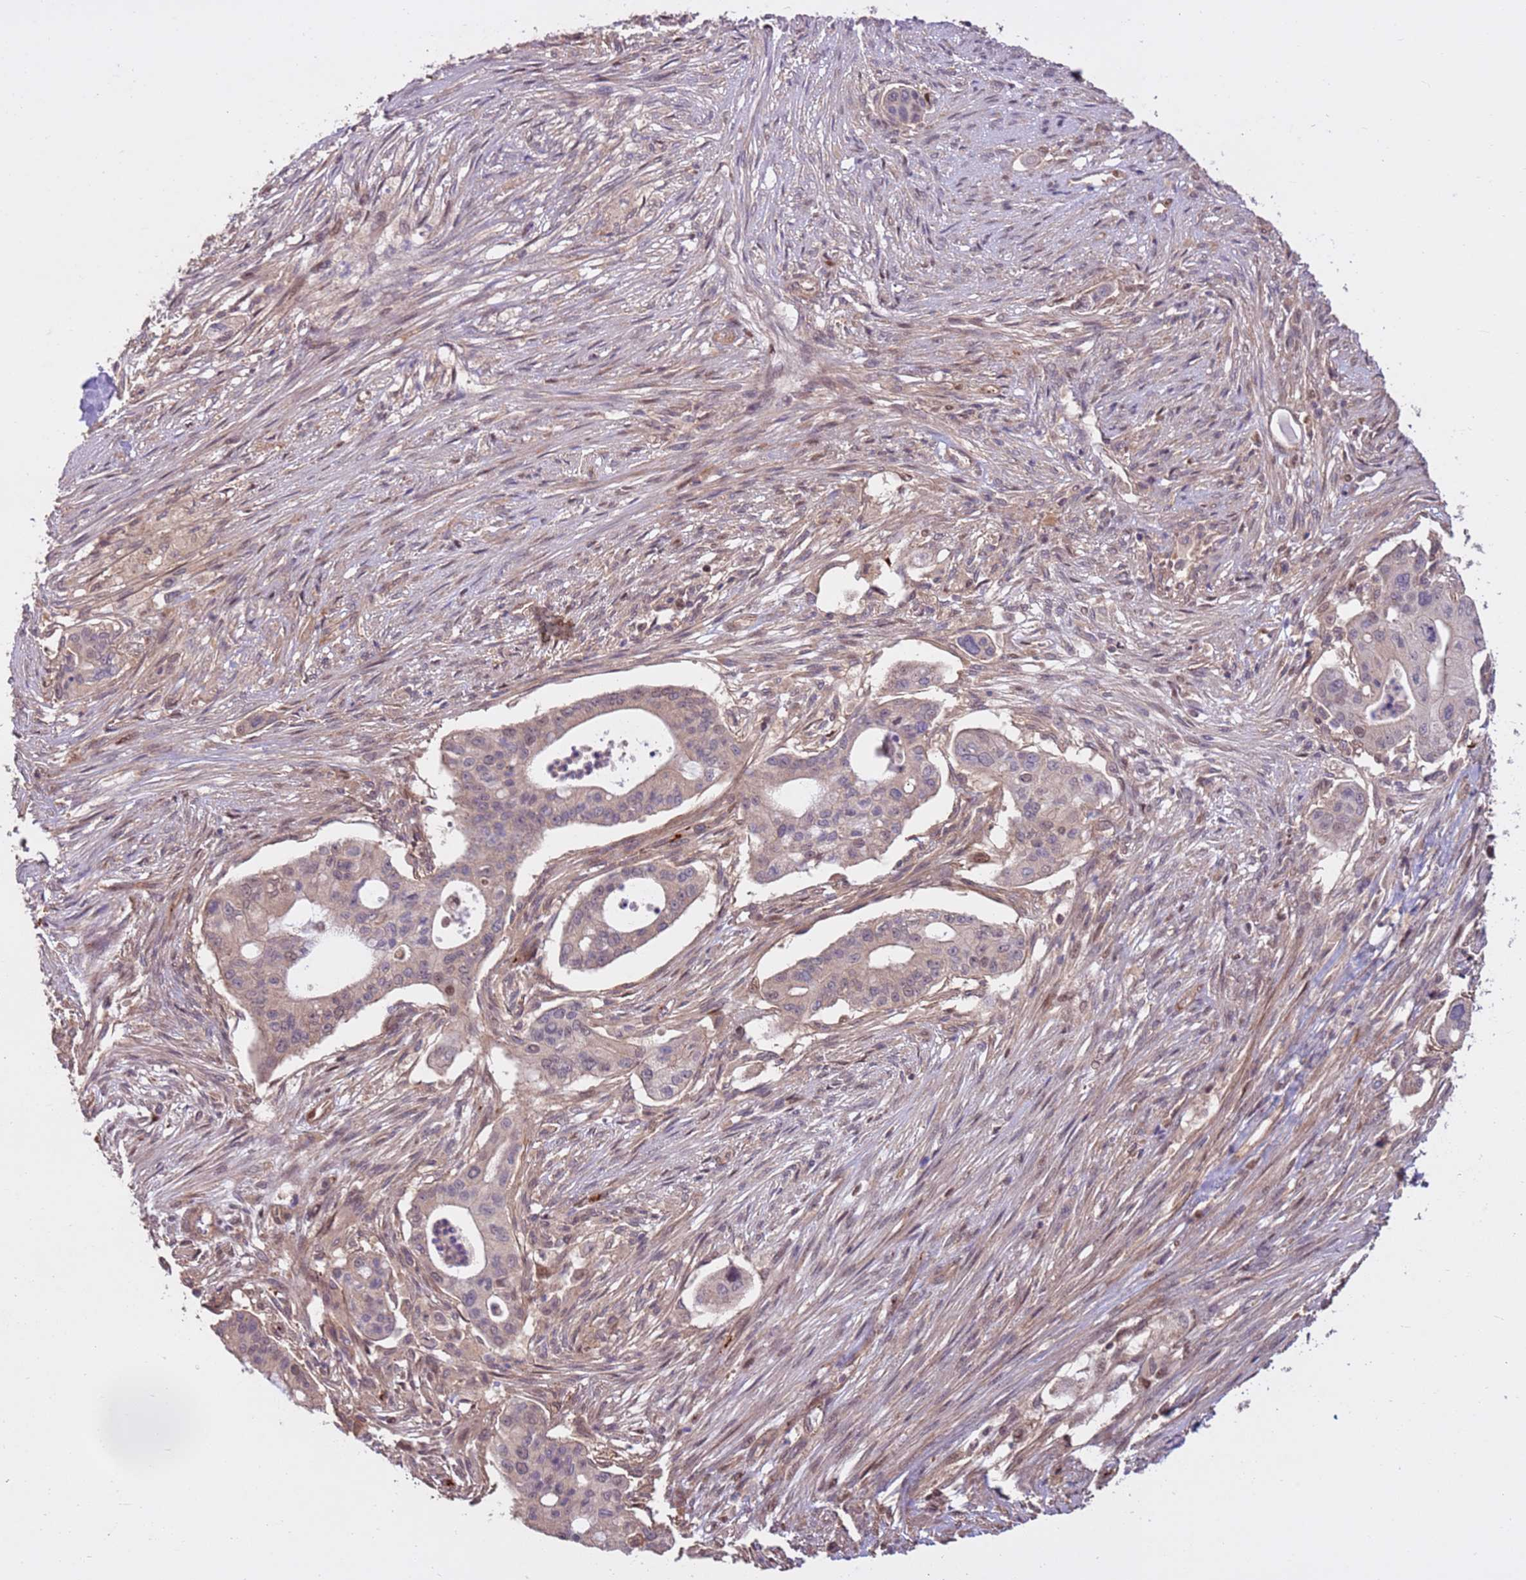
{"staining": {"intensity": "negative", "quantity": "none", "location": "none"}, "tissue": "pancreatic cancer", "cell_type": "Tumor cells", "image_type": "cancer", "snomed": [{"axis": "morphology", "description": "Adenocarcinoma, NOS"}, {"axis": "topography", "description": "Pancreas"}], "caption": "Adenocarcinoma (pancreatic) was stained to show a protein in brown. There is no significant positivity in tumor cells.", "gene": "CCDC112", "patient": {"sex": "male", "age": 46}}